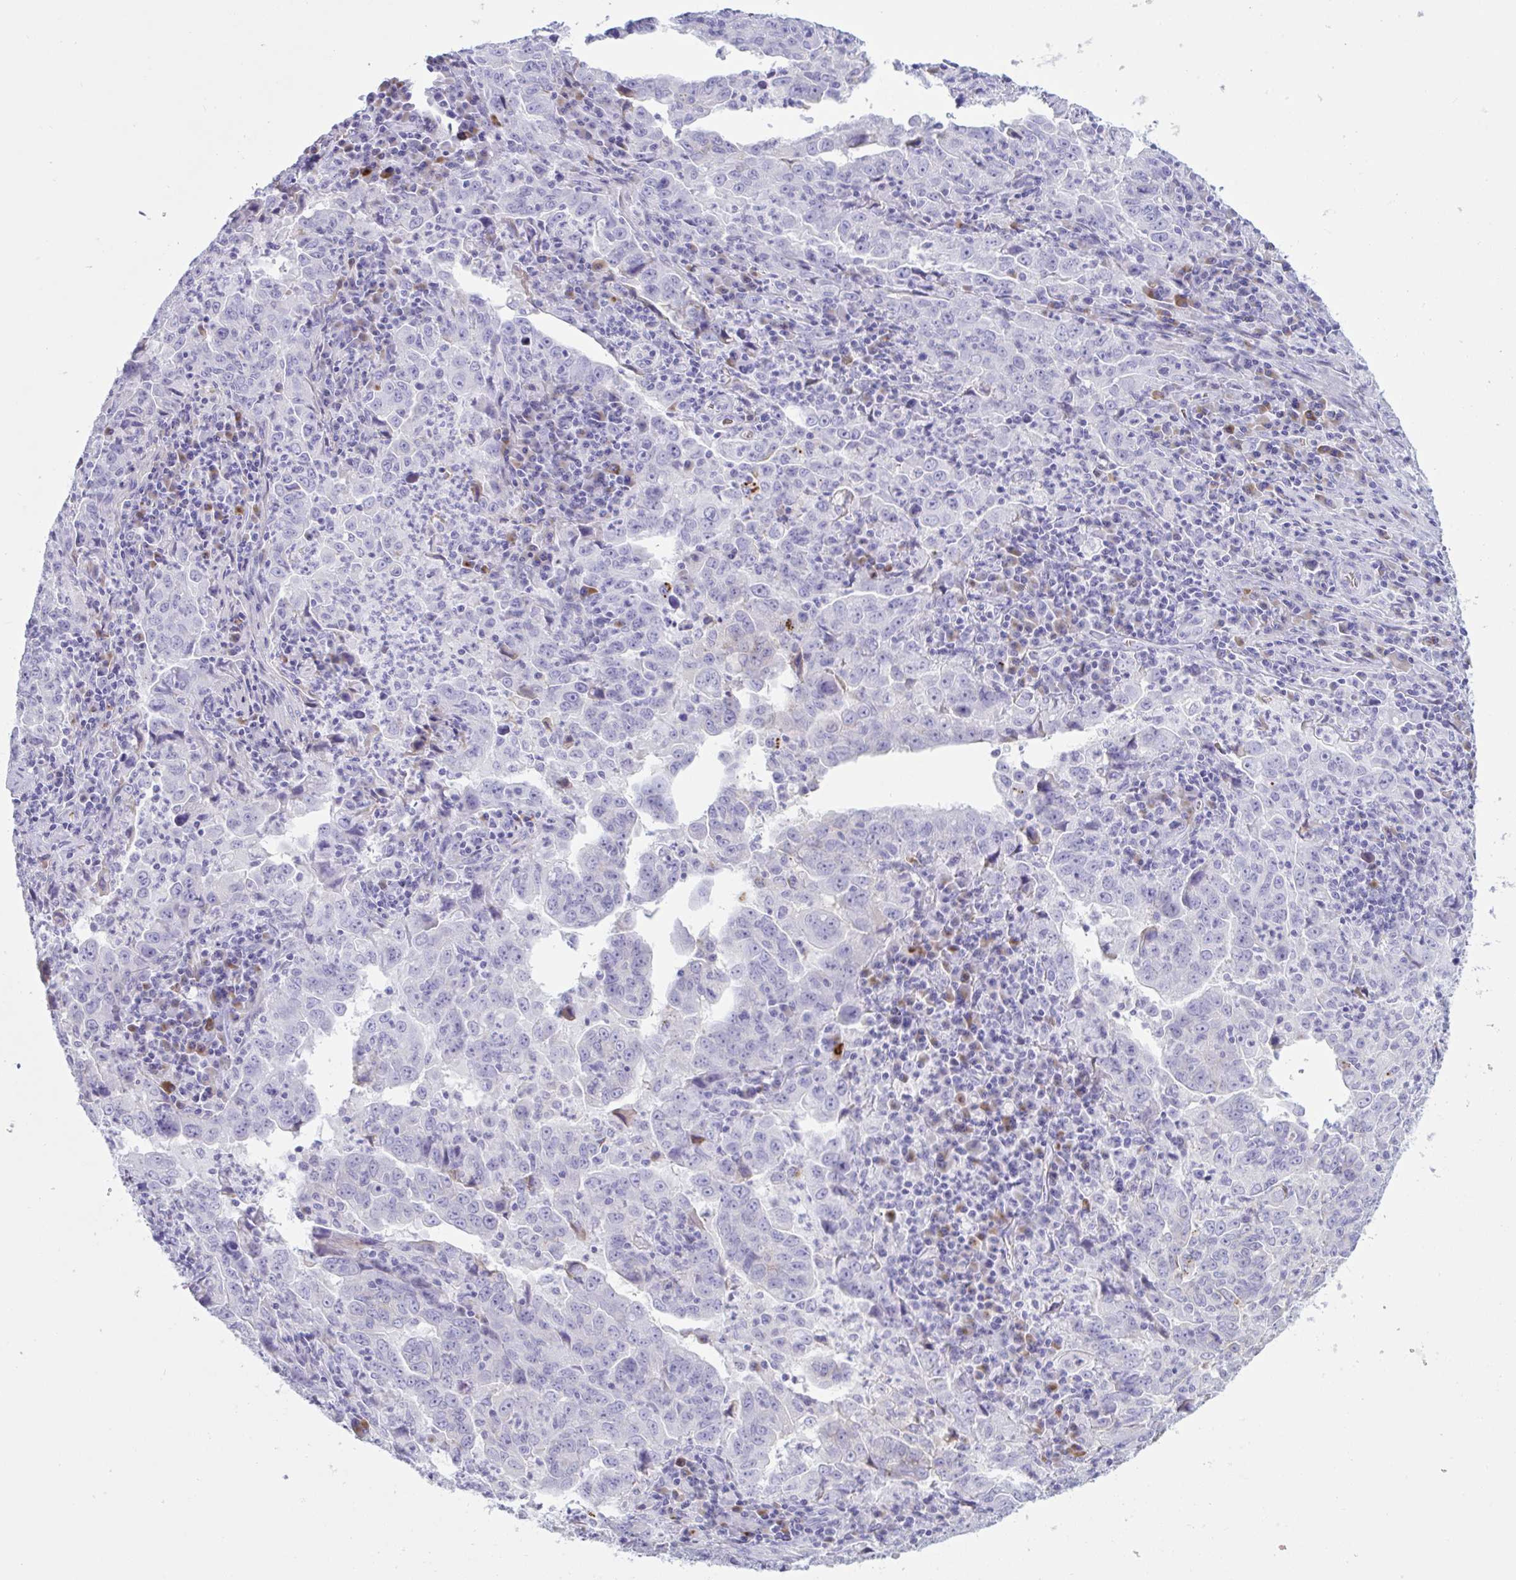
{"staining": {"intensity": "negative", "quantity": "none", "location": "none"}, "tissue": "lung cancer", "cell_type": "Tumor cells", "image_type": "cancer", "snomed": [{"axis": "morphology", "description": "Adenocarcinoma, NOS"}, {"axis": "topography", "description": "Lung"}], "caption": "This is an immunohistochemistry histopathology image of human lung cancer (adenocarcinoma). There is no positivity in tumor cells.", "gene": "SLC2A1", "patient": {"sex": "male", "age": 67}}